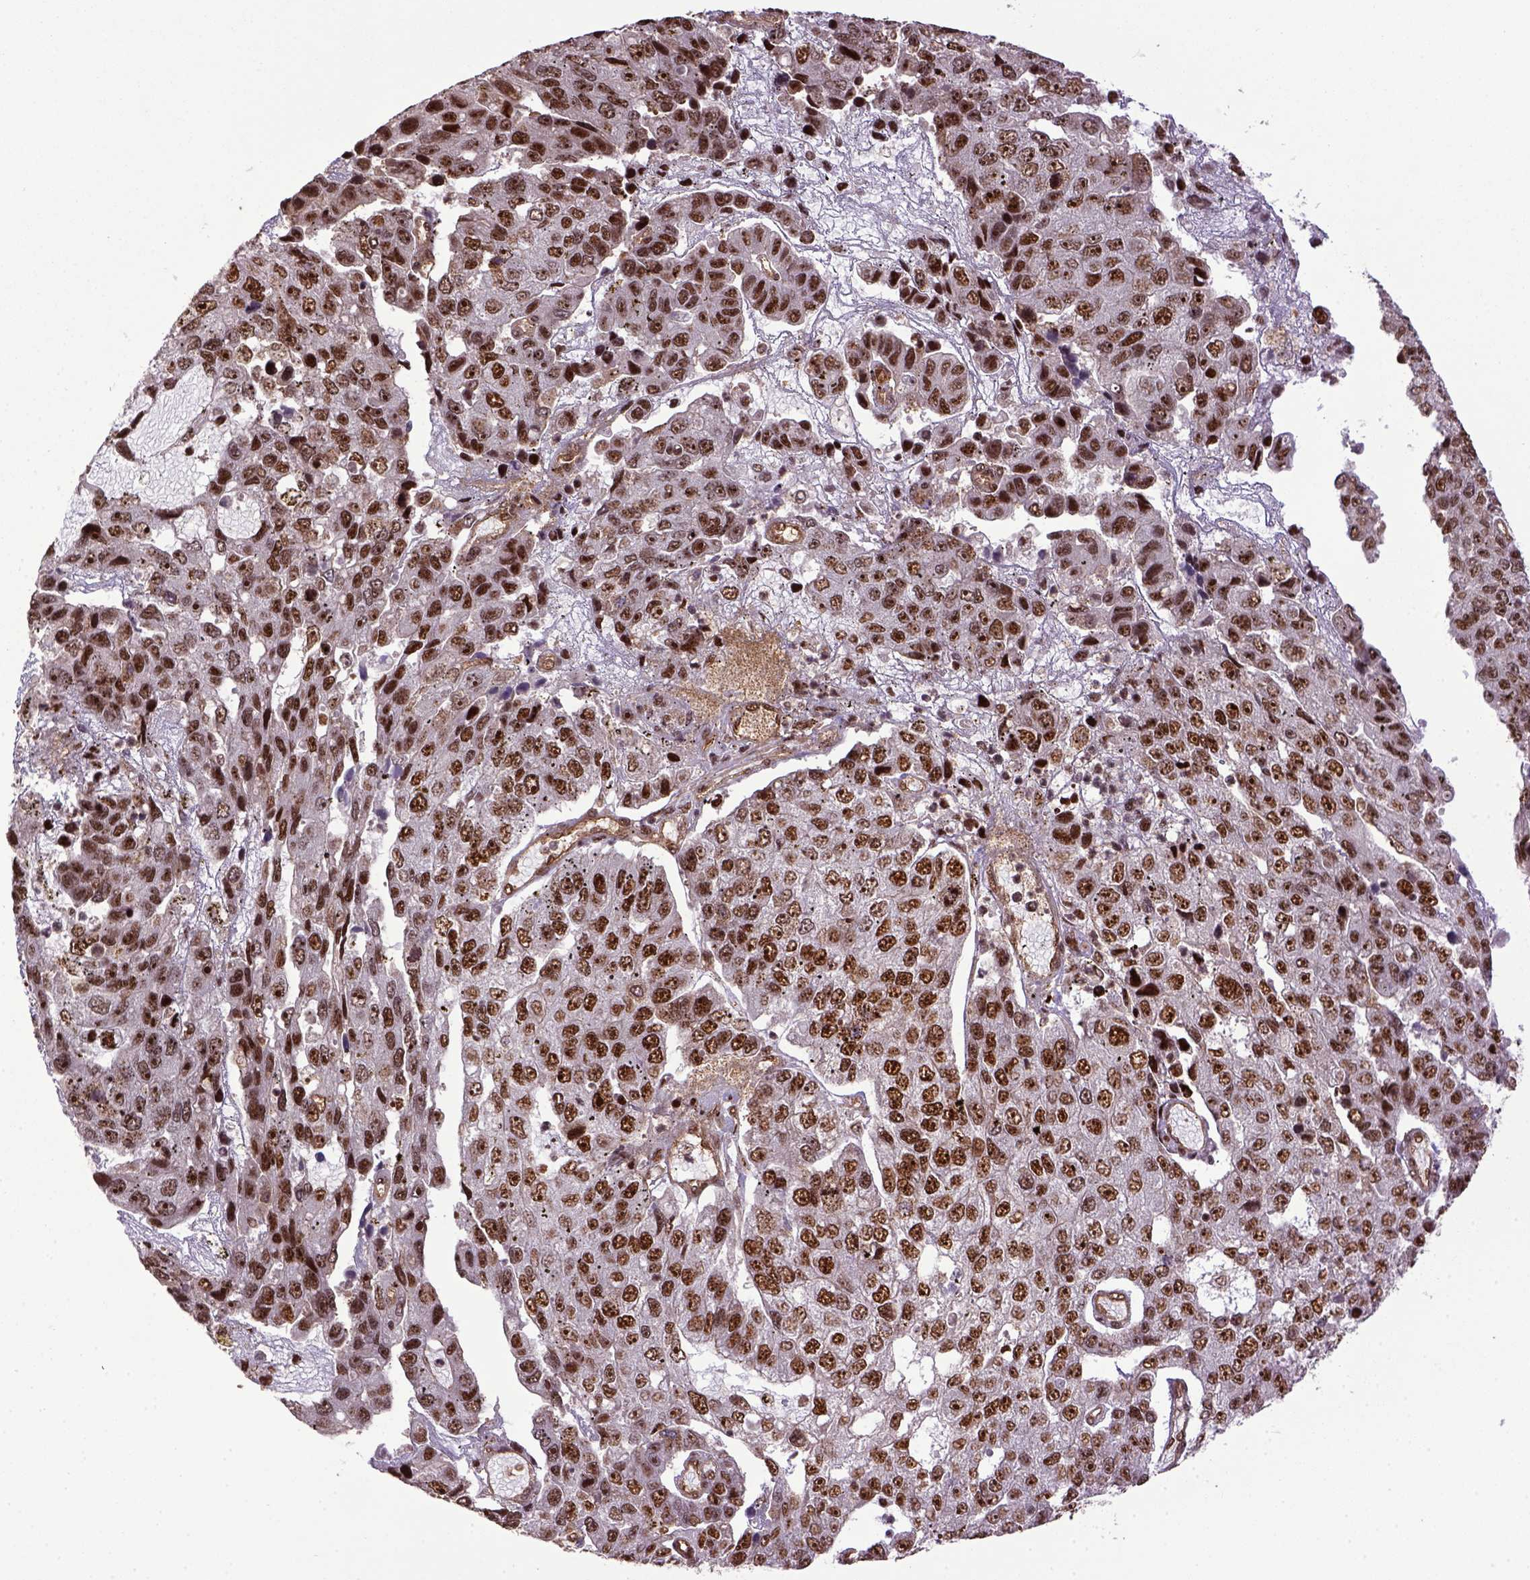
{"staining": {"intensity": "moderate", "quantity": ">75%", "location": "nuclear"}, "tissue": "pancreatic cancer", "cell_type": "Tumor cells", "image_type": "cancer", "snomed": [{"axis": "morphology", "description": "Adenocarcinoma, NOS"}, {"axis": "topography", "description": "Pancreas"}], "caption": "Immunohistochemical staining of human pancreatic cancer (adenocarcinoma) displays medium levels of moderate nuclear staining in approximately >75% of tumor cells.", "gene": "PPIG", "patient": {"sex": "female", "age": 61}}